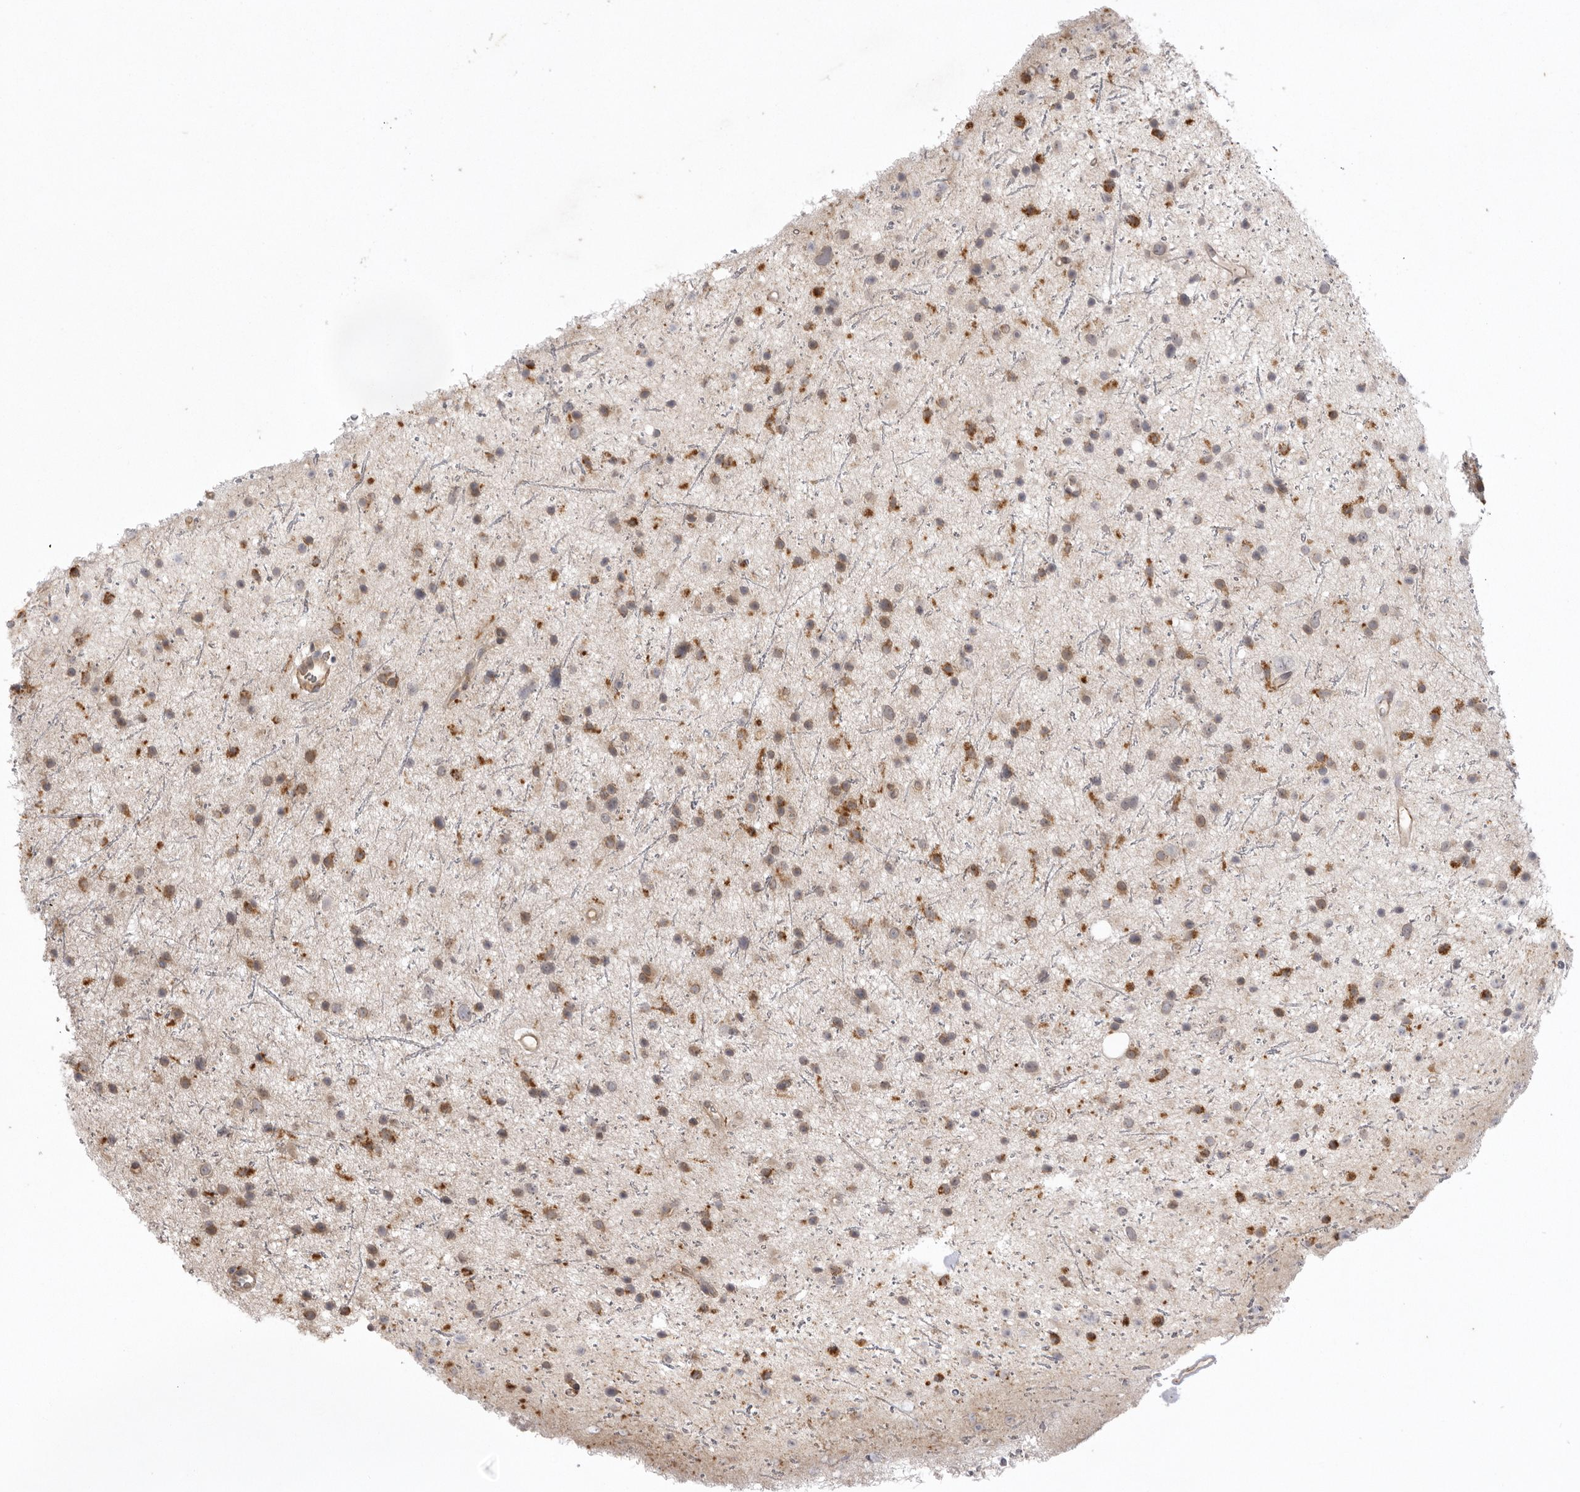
{"staining": {"intensity": "moderate", "quantity": ">75%", "location": "cytoplasmic/membranous"}, "tissue": "glioma", "cell_type": "Tumor cells", "image_type": "cancer", "snomed": [{"axis": "morphology", "description": "Glioma, malignant, Low grade"}, {"axis": "topography", "description": "Cerebral cortex"}], "caption": "Tumor cells exhibit medium levels of moderate cytoplasmic/membranous expression in about >75% of cells in human malignant low-grade glioma. The staining is performed using DAB (3,3'-diaminobenzidine) brown chromogen to label protein expression. The nuclei are counter-stained blue using hematoxylin.", "gene": "TLR3", "patient": {"sex": "female", "age": 39}}